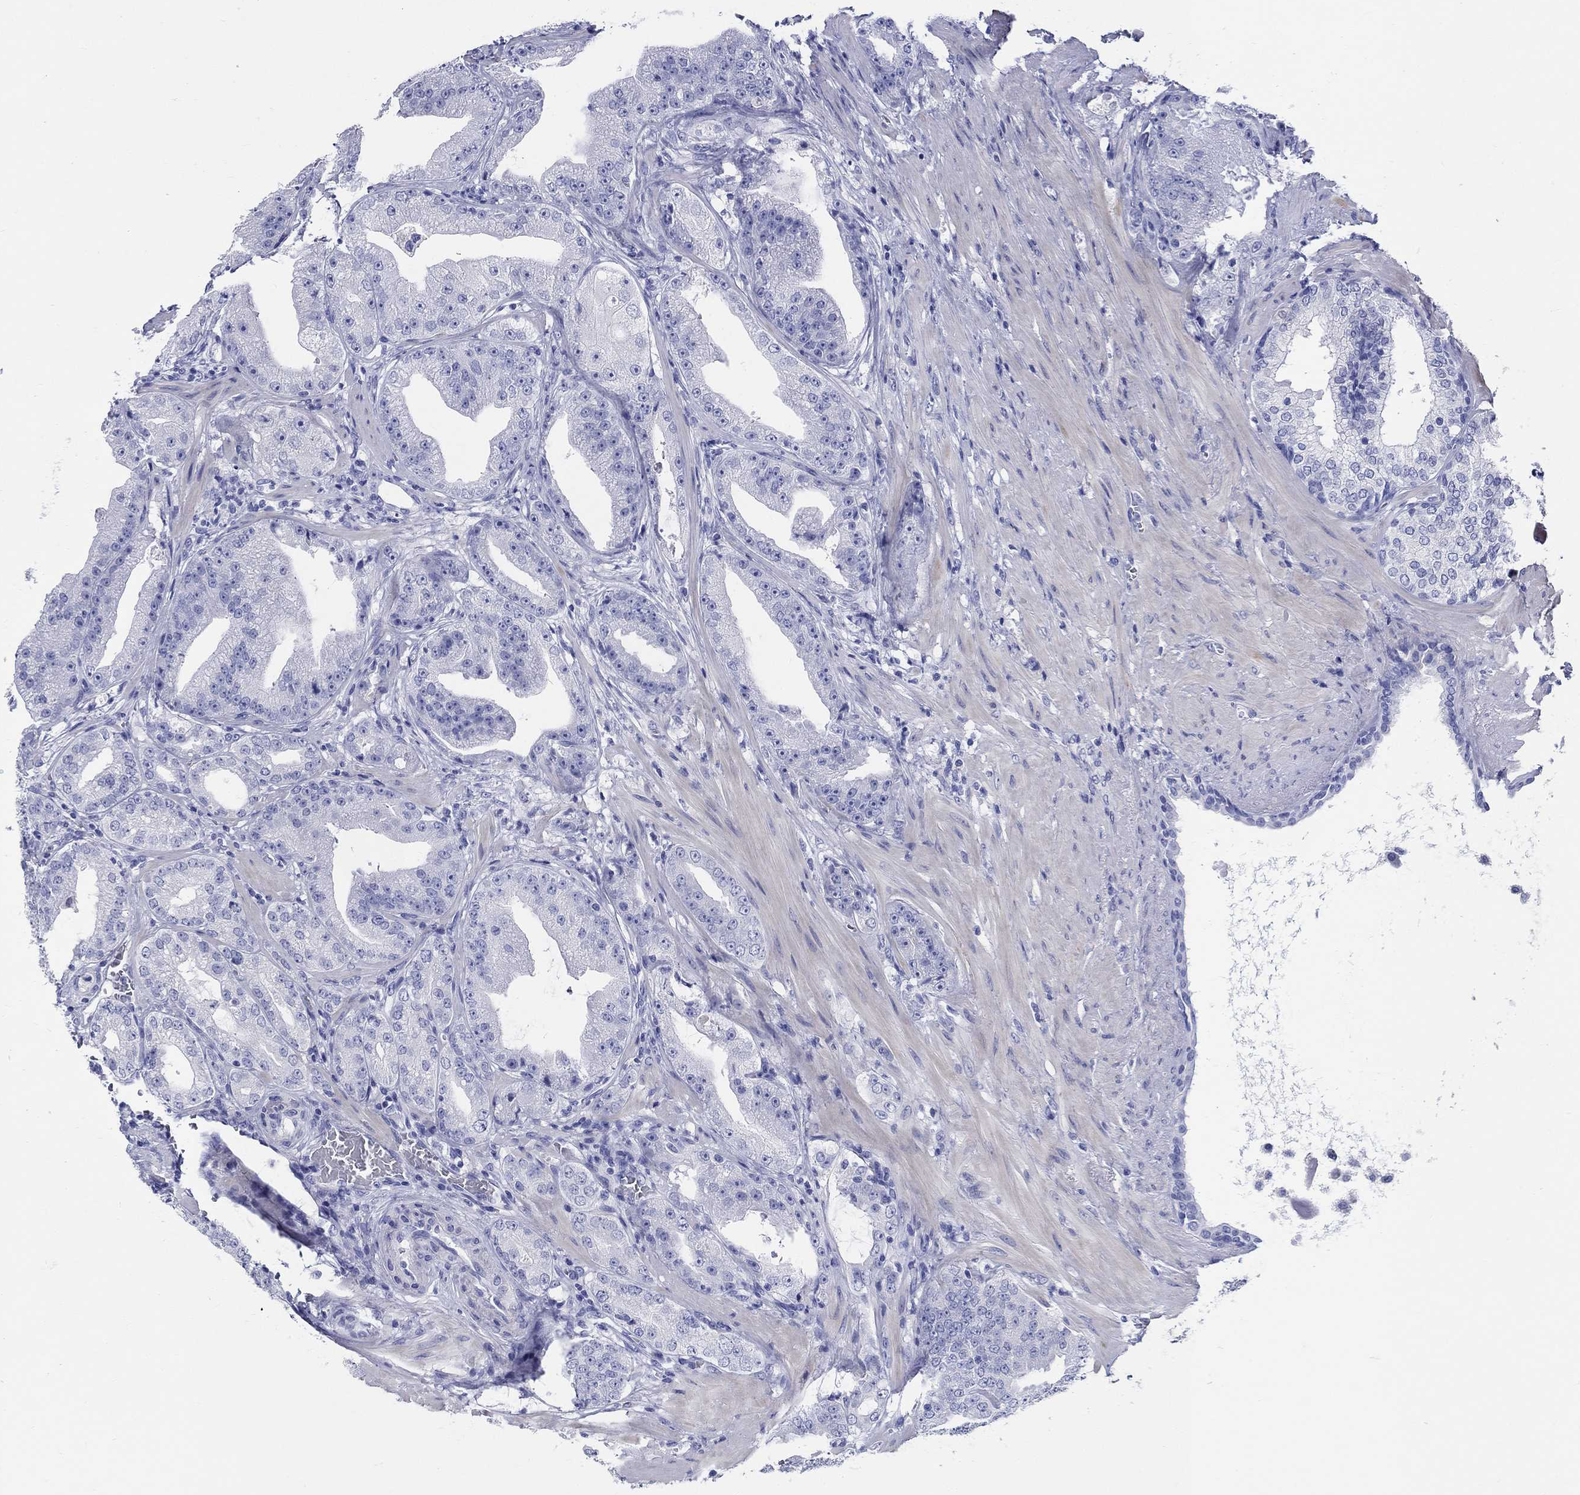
{"staining": {"intensity": "negative", "quantity": "none", "location": "none"}, "tissue": "prostate cancer", "cell_type": "Tumor cells", "image_type": "cancer", "snomed": [{"axis": "morphology", "description": "Adenocarcinoma, Low grade"}, {"axis": "topography", "description": "Prostate"}], "caption": "This is an immunohistochemistry (IHC) micrograph of human prostate cancer. There is no positivity in tumor cells.", "gene": "CRYGS", "patient": {"sex": "male", "age": 62}}